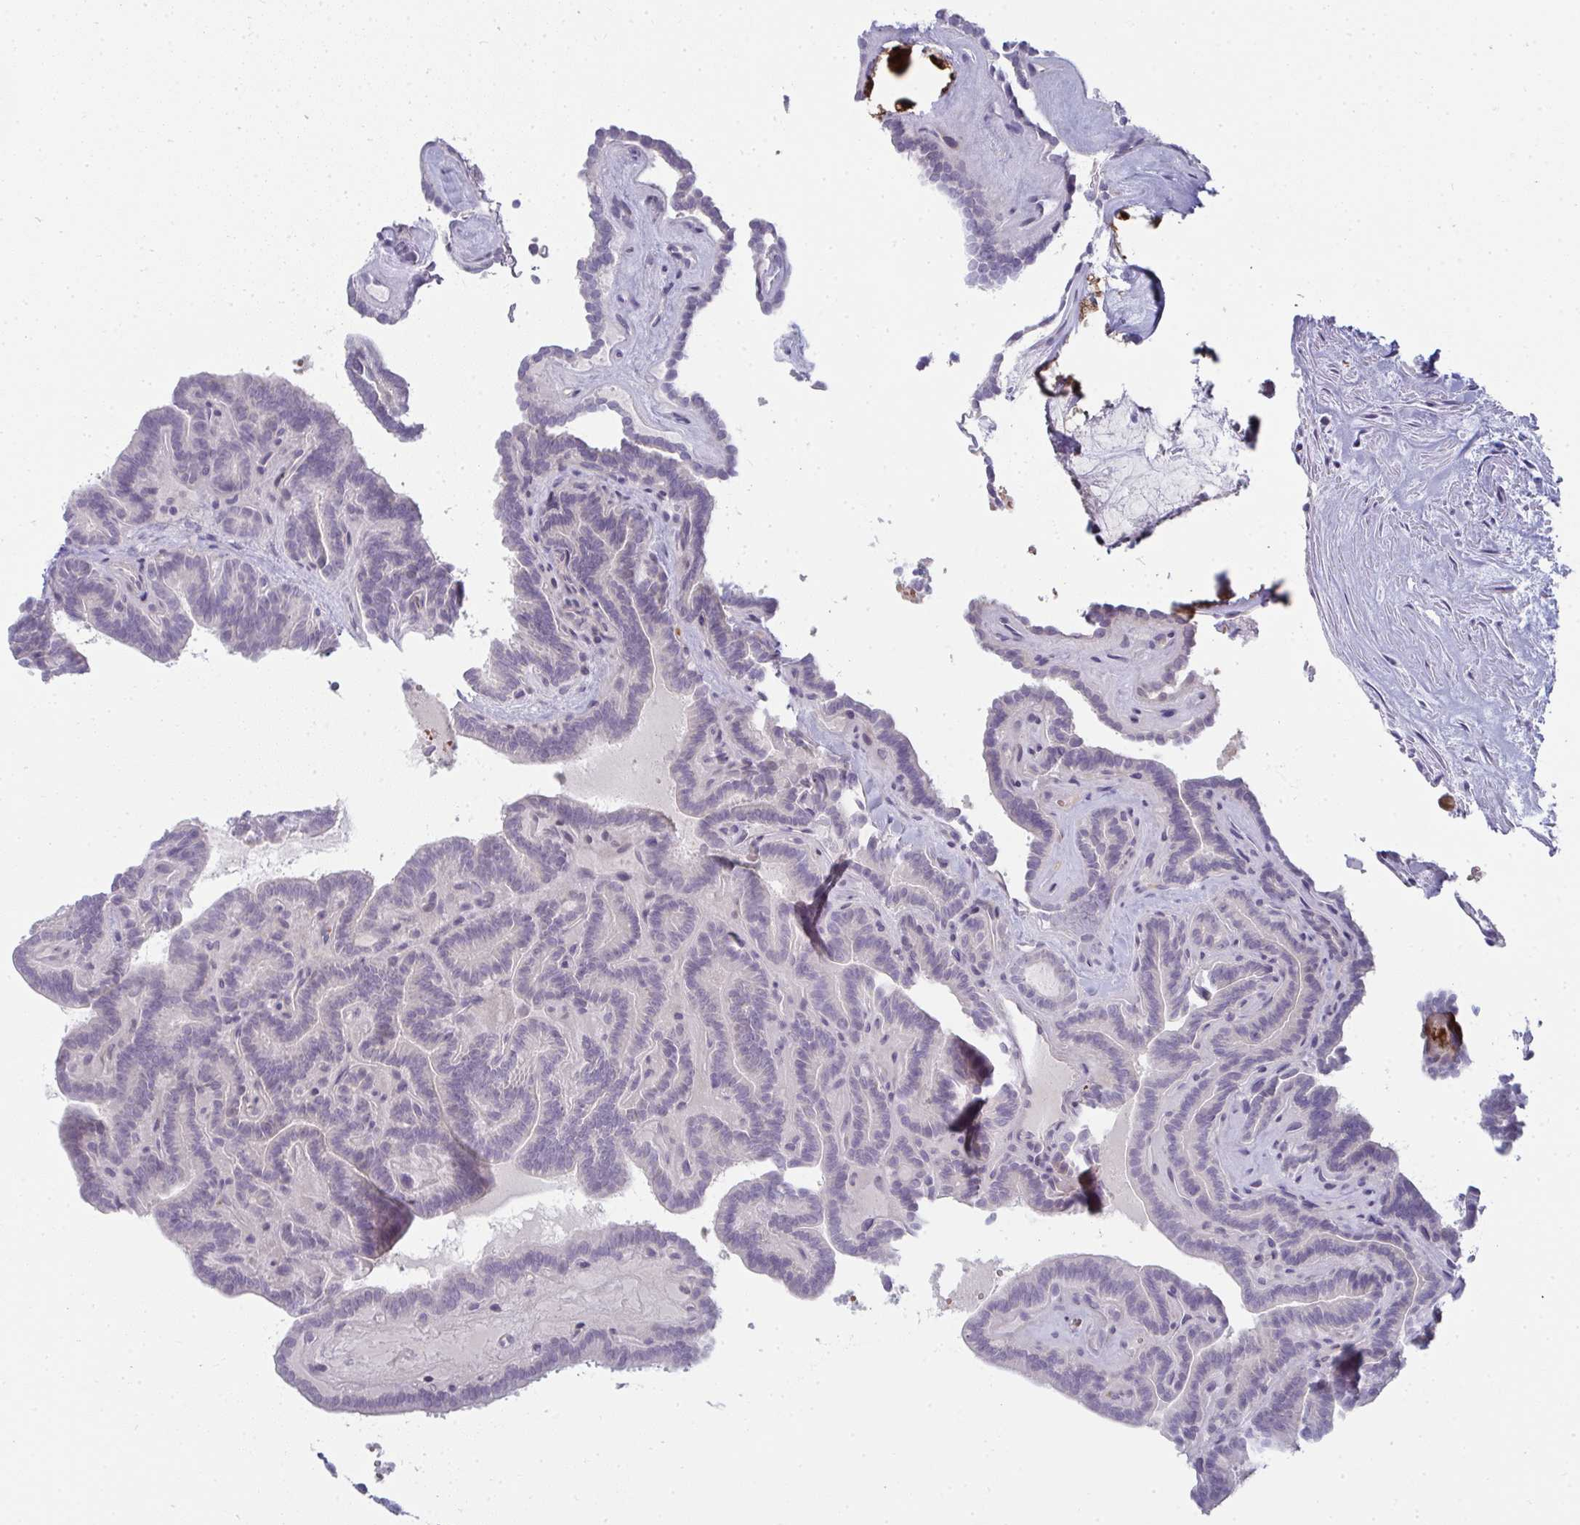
{"staining": {"intensity": "negative", "quantity": "none", "location": "none"}, "tissue": "thyroid cancer", "cell_type": "Tumor cells", "image_type": "cancer", "snomed": [{"axis": "morphology", "description": "Papillary adenocarcinoma, NOS"}, {"axis": "topography", "description": "Thyroid gland"}], "caption": "Immunohistochemical staining of thyroid cancer (papillary adenocarcinoma) exhibits no significant expression in tumor cells.", "gene": "SHB", "patient": {"sex": "female", "age": 21}}